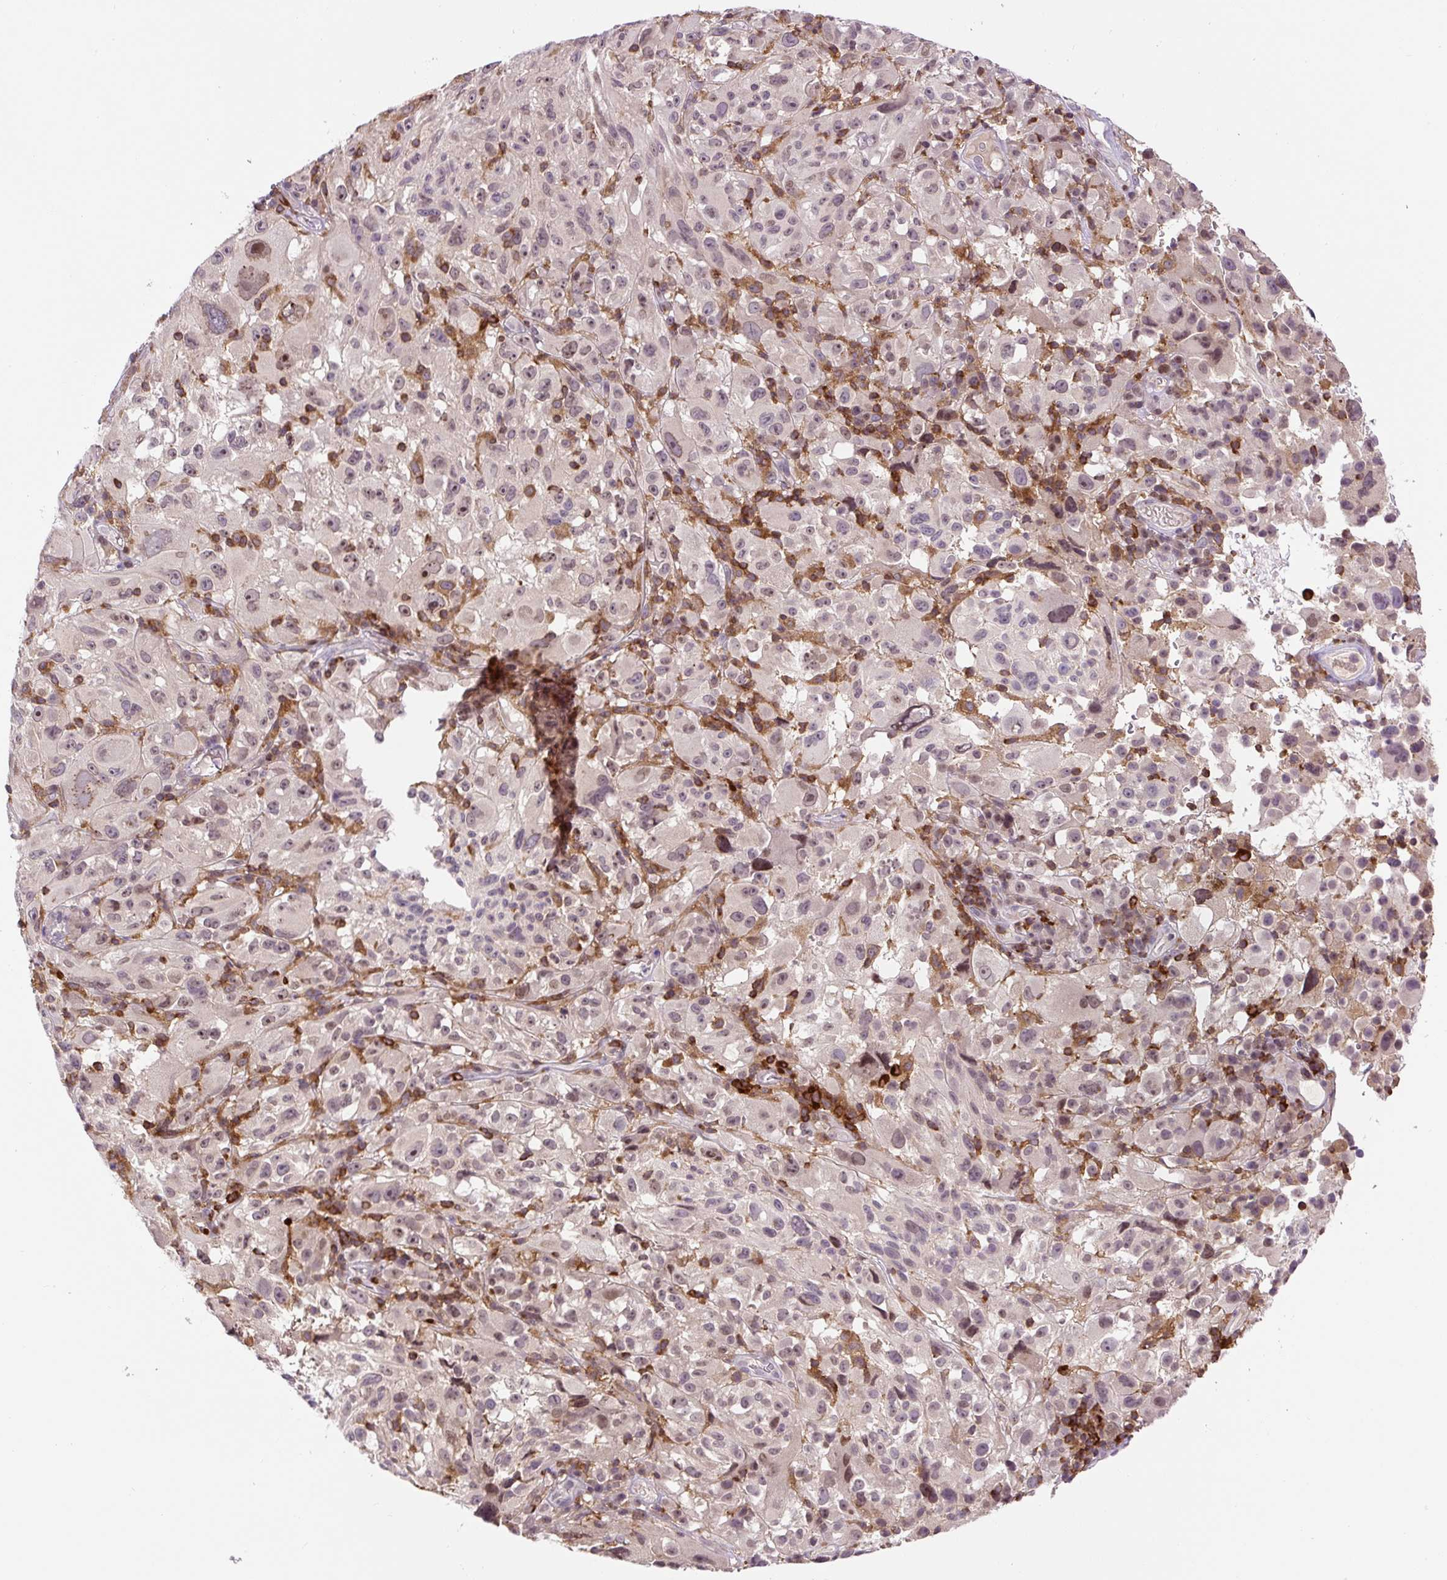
{"staining": {"intensity": "weak", "quantity": ">75%", "location": "nuclear"}, "tissue": "melanoma", "cell_type": "Tumor cells", "image_type": "cancer", "snomed": [{"axis": "morphology", "description": "Malignant melanoma, NOS"}, {"axis": "topography", "description": "Skin"}], "caption": "This is an image of IHC staining of malignant melanoma, which shows weak staining in the nuclear of tumor cells.", "gene": "CARD11", "patient": {"sex": "female", "age": 71}}